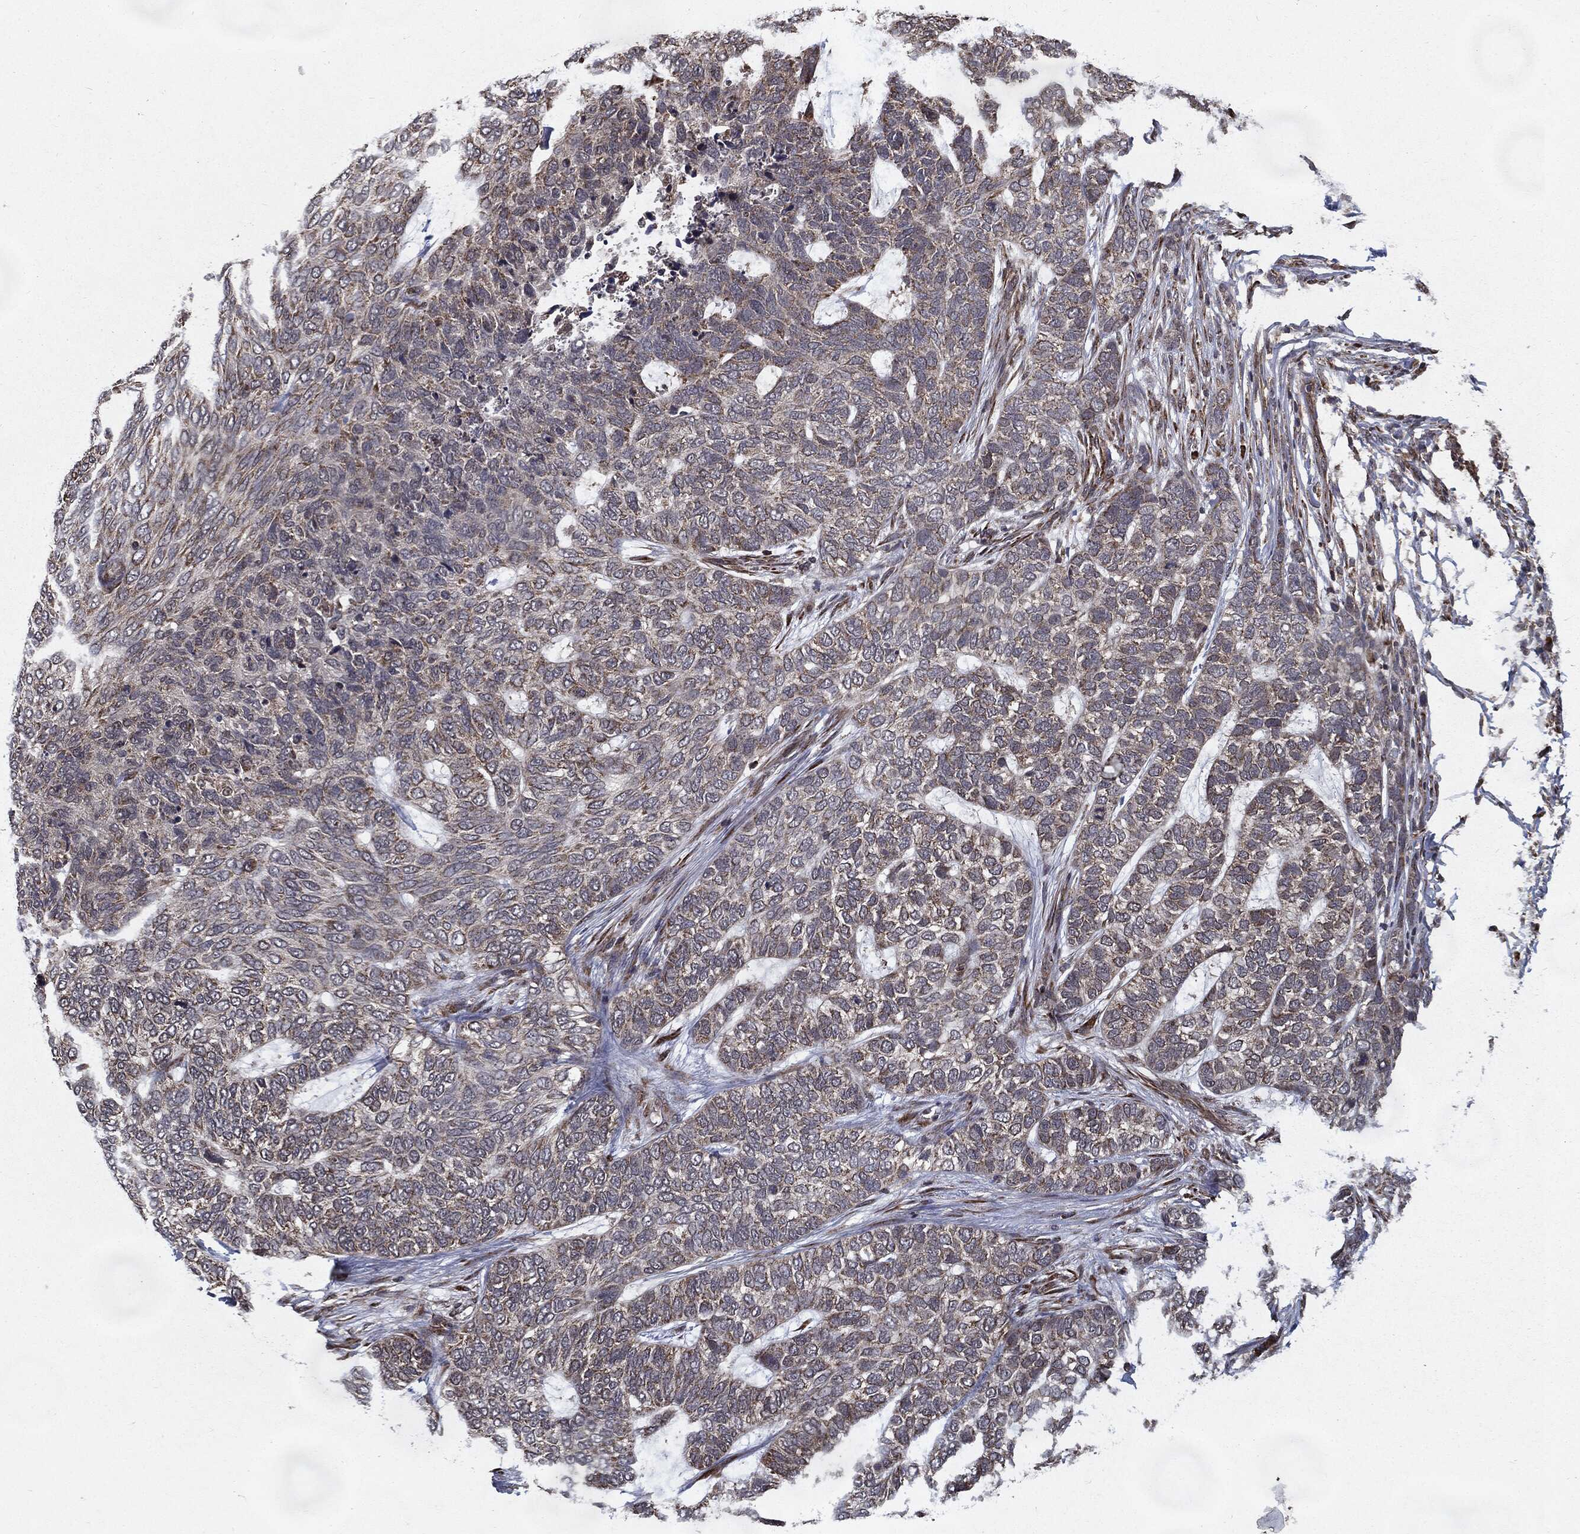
{"staining": {"intensity": "moderate", "quantity": "<25%", "location": "cytoplasmic/membranous"}, "tissue": "skin cancer", "cell_type": "Tumor cells", "image_type": "cancer", "snomed": [{"axis": "morphology", "description": "Basal cell carcinoma"}, {"axis": "topography", "description": "Skin"}], "caption": "Moderate cytoplasmic/membranous staining for a protein is seen in about <25% of tumor cells of skin cancer using immunohistochemistry.", "gene": "HDAC5", "patient": {"sex": "female", "age": 65}}